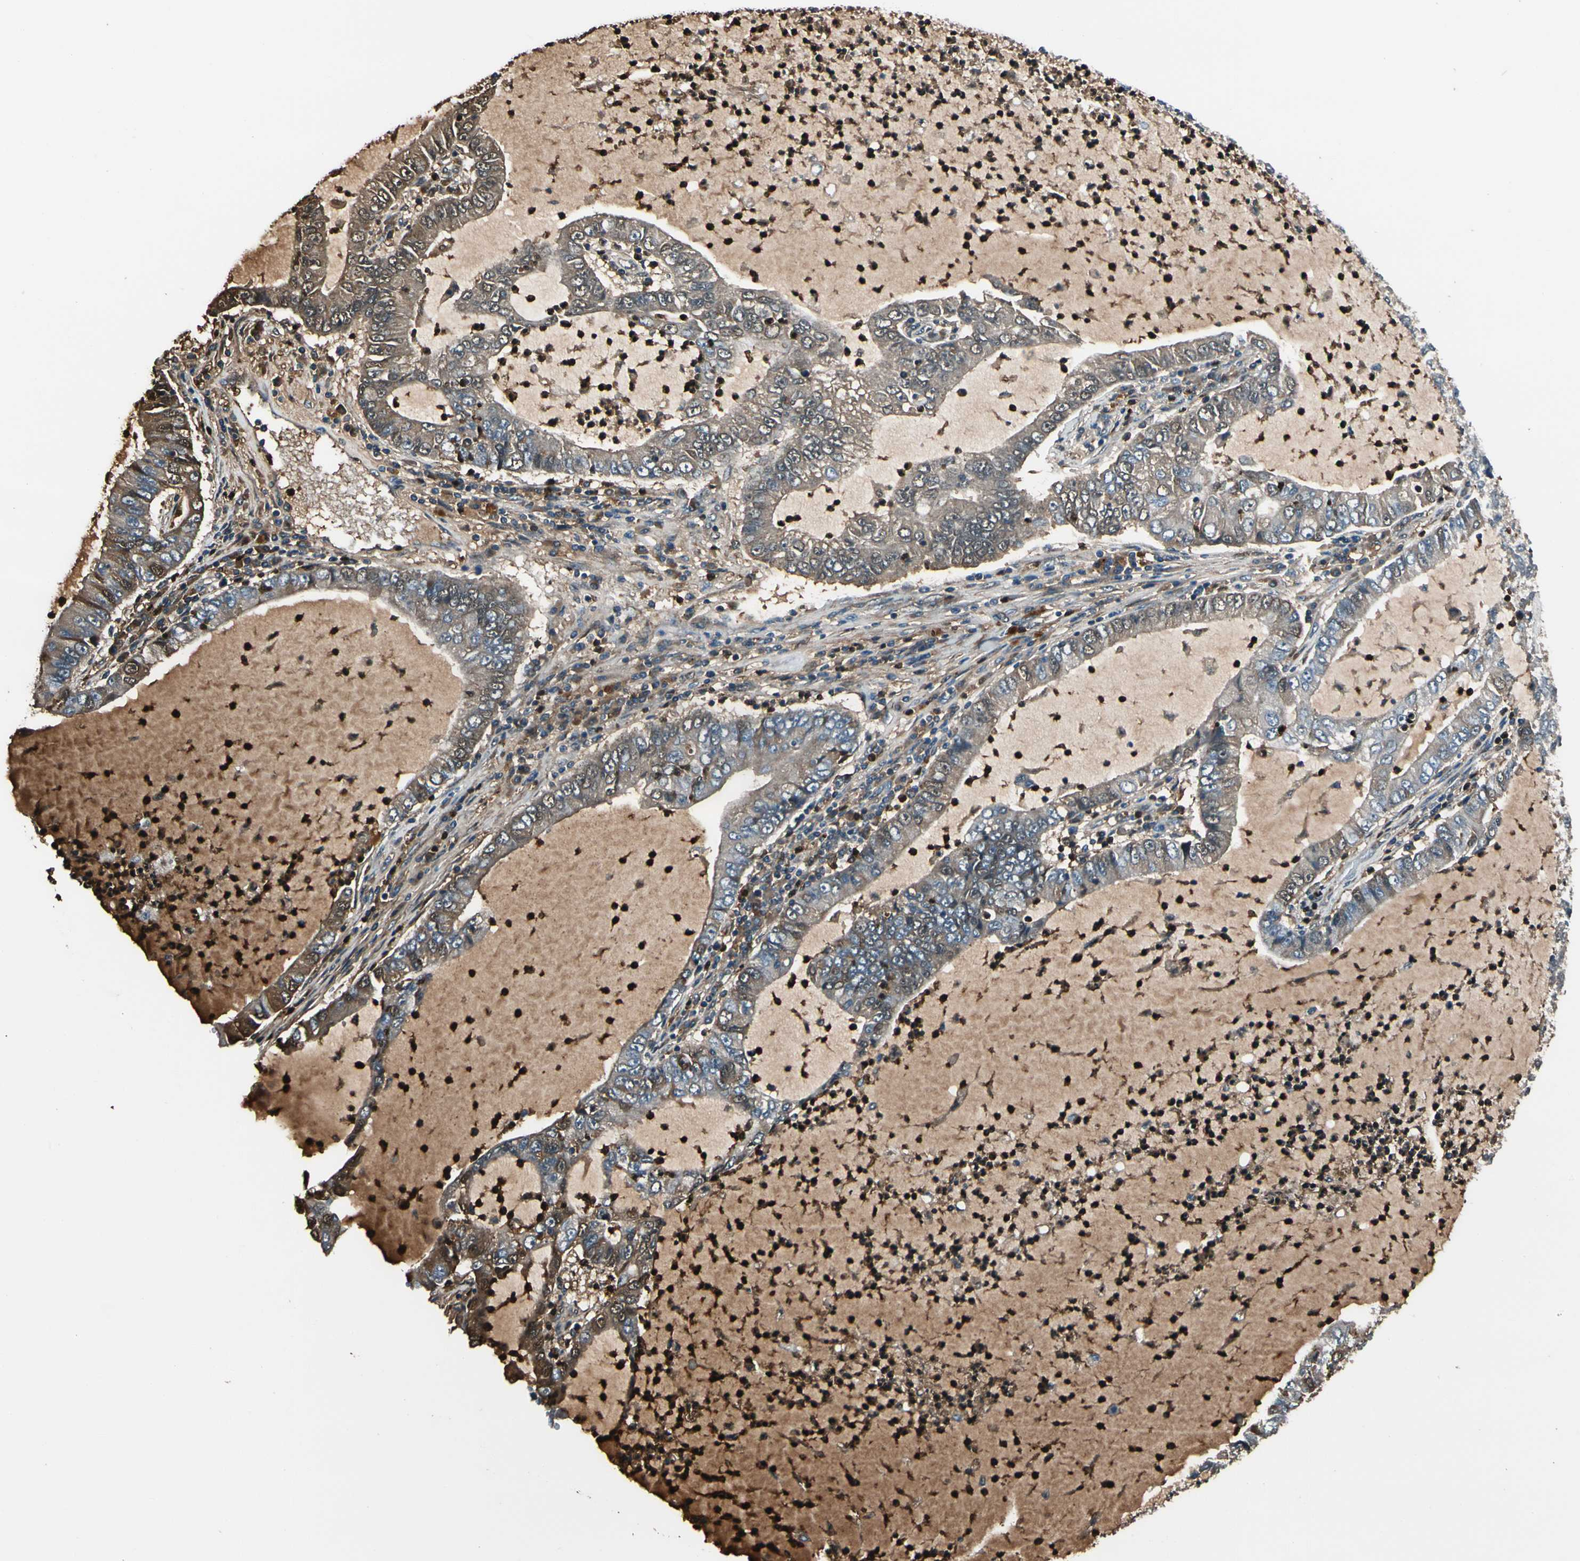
{"staining": {"intensity": "weak", "quantity": ">75%", "location": "cytoplasmic/membranous"}, "tissue": "lung cancer", "cell_type": "Tumor cells", "image_type": "cancer", "snomed": [{"axis": "morphology", "description": "Adenocarcinoma, NOS"}, {"axis": "topography", "description": "Lung"}], "caption": "The micrograph displays immunohistochemical staining of lung cancer (adenocarcinoma). There is weak cytoplasmic/membranous expression is seen in approximately >75% of tumor cells.", "gene": "STX11", "patient": {"sex": "female", "age": 51}}